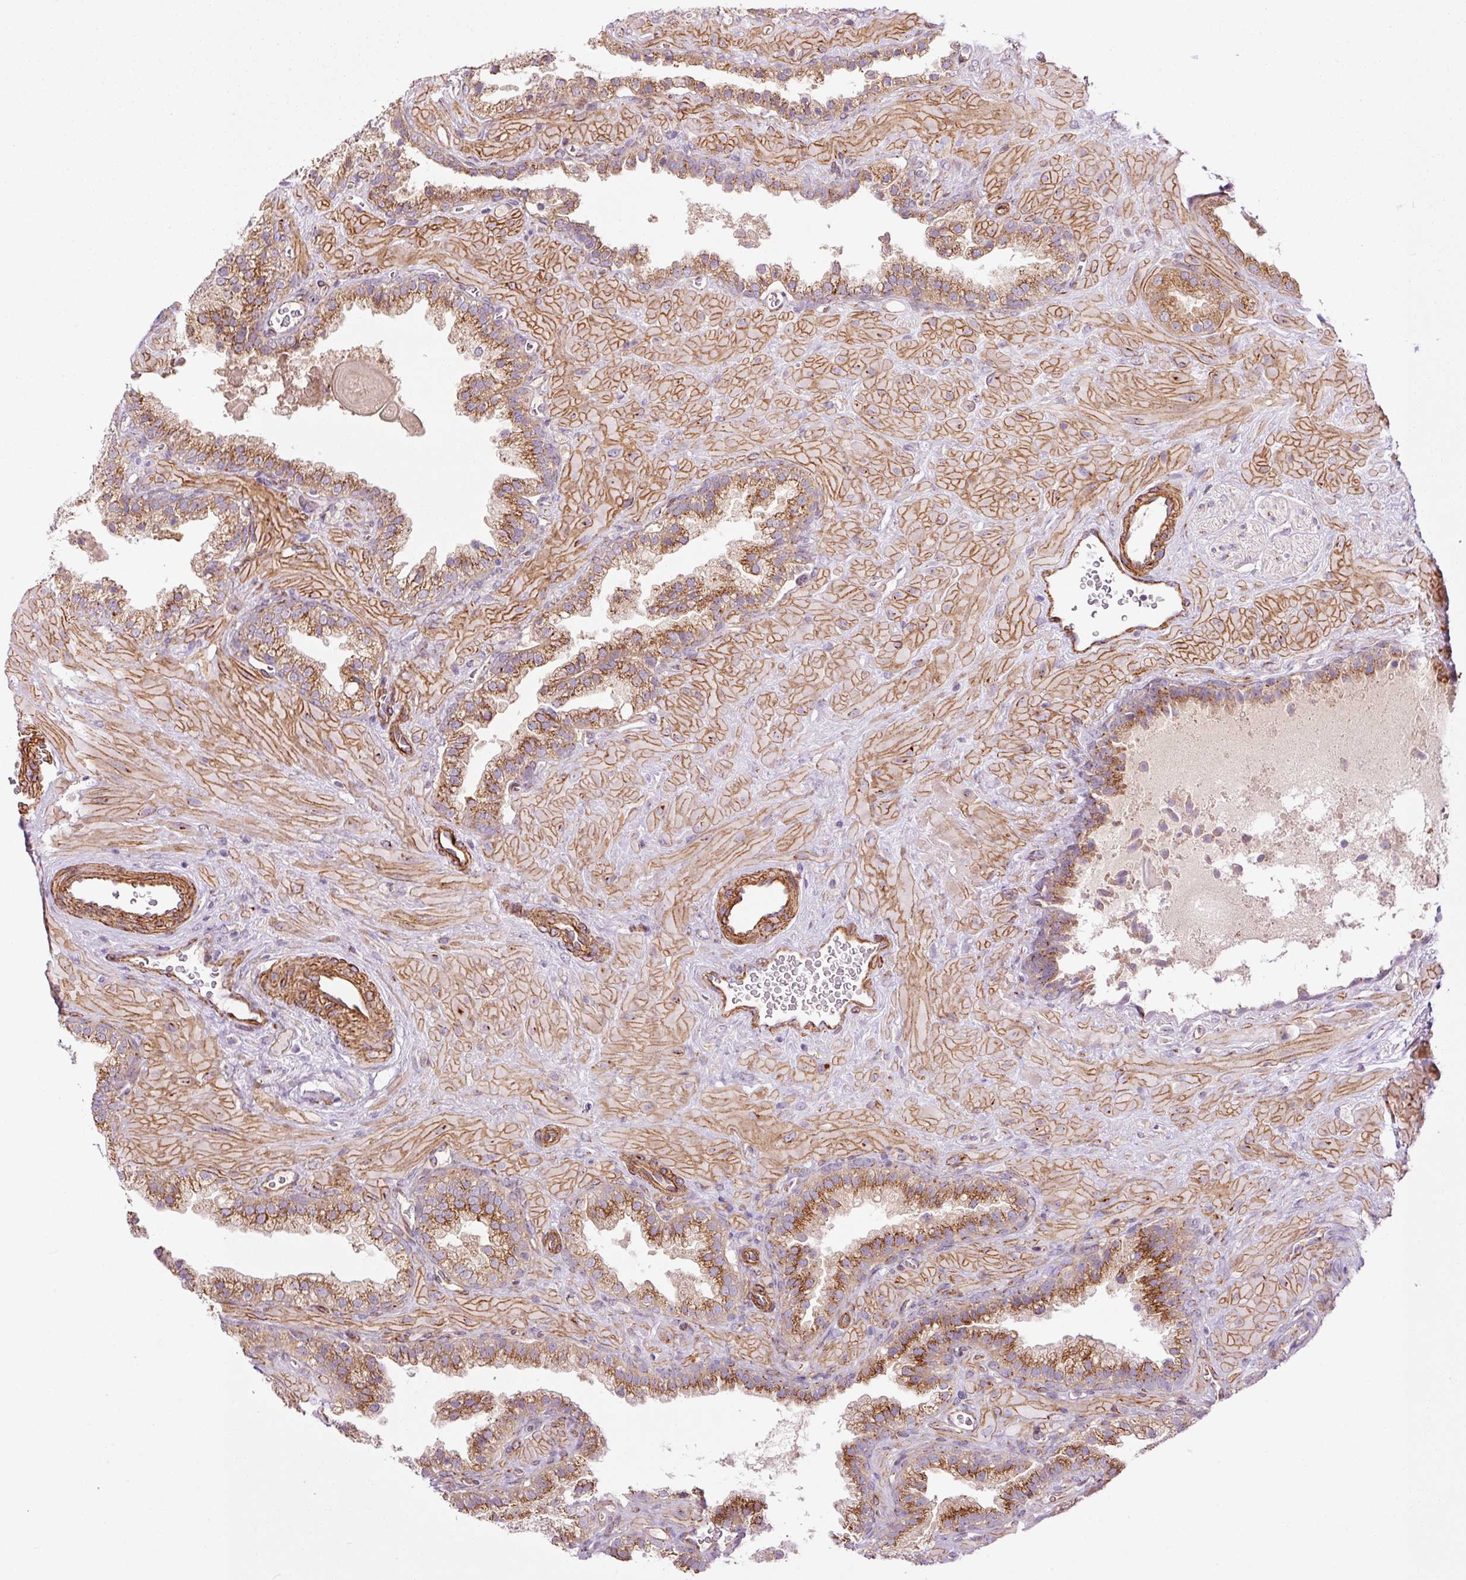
{"staining": {"intensity": "moderate", "quantity": ">75%", "location": "cytoplasmic/membranous"}, "tissue": "prostate cancer", "cell_type": "Tumor cells", "image_type": "cancer", "snomed": [{"axis": "morphology", "description": "Adenocarcinoma, Low grade"}, {"axis": "topography", "description": "Prostate"}], "caption": "The immunohistochemical stain labels moderate cytoplasmic/membranous positivity in tumor cells of low-grade adenocarcinoma (prostate) tissue.", "gene": "PPP1R14B", "patient": {"sex": "male", "age": 62}}